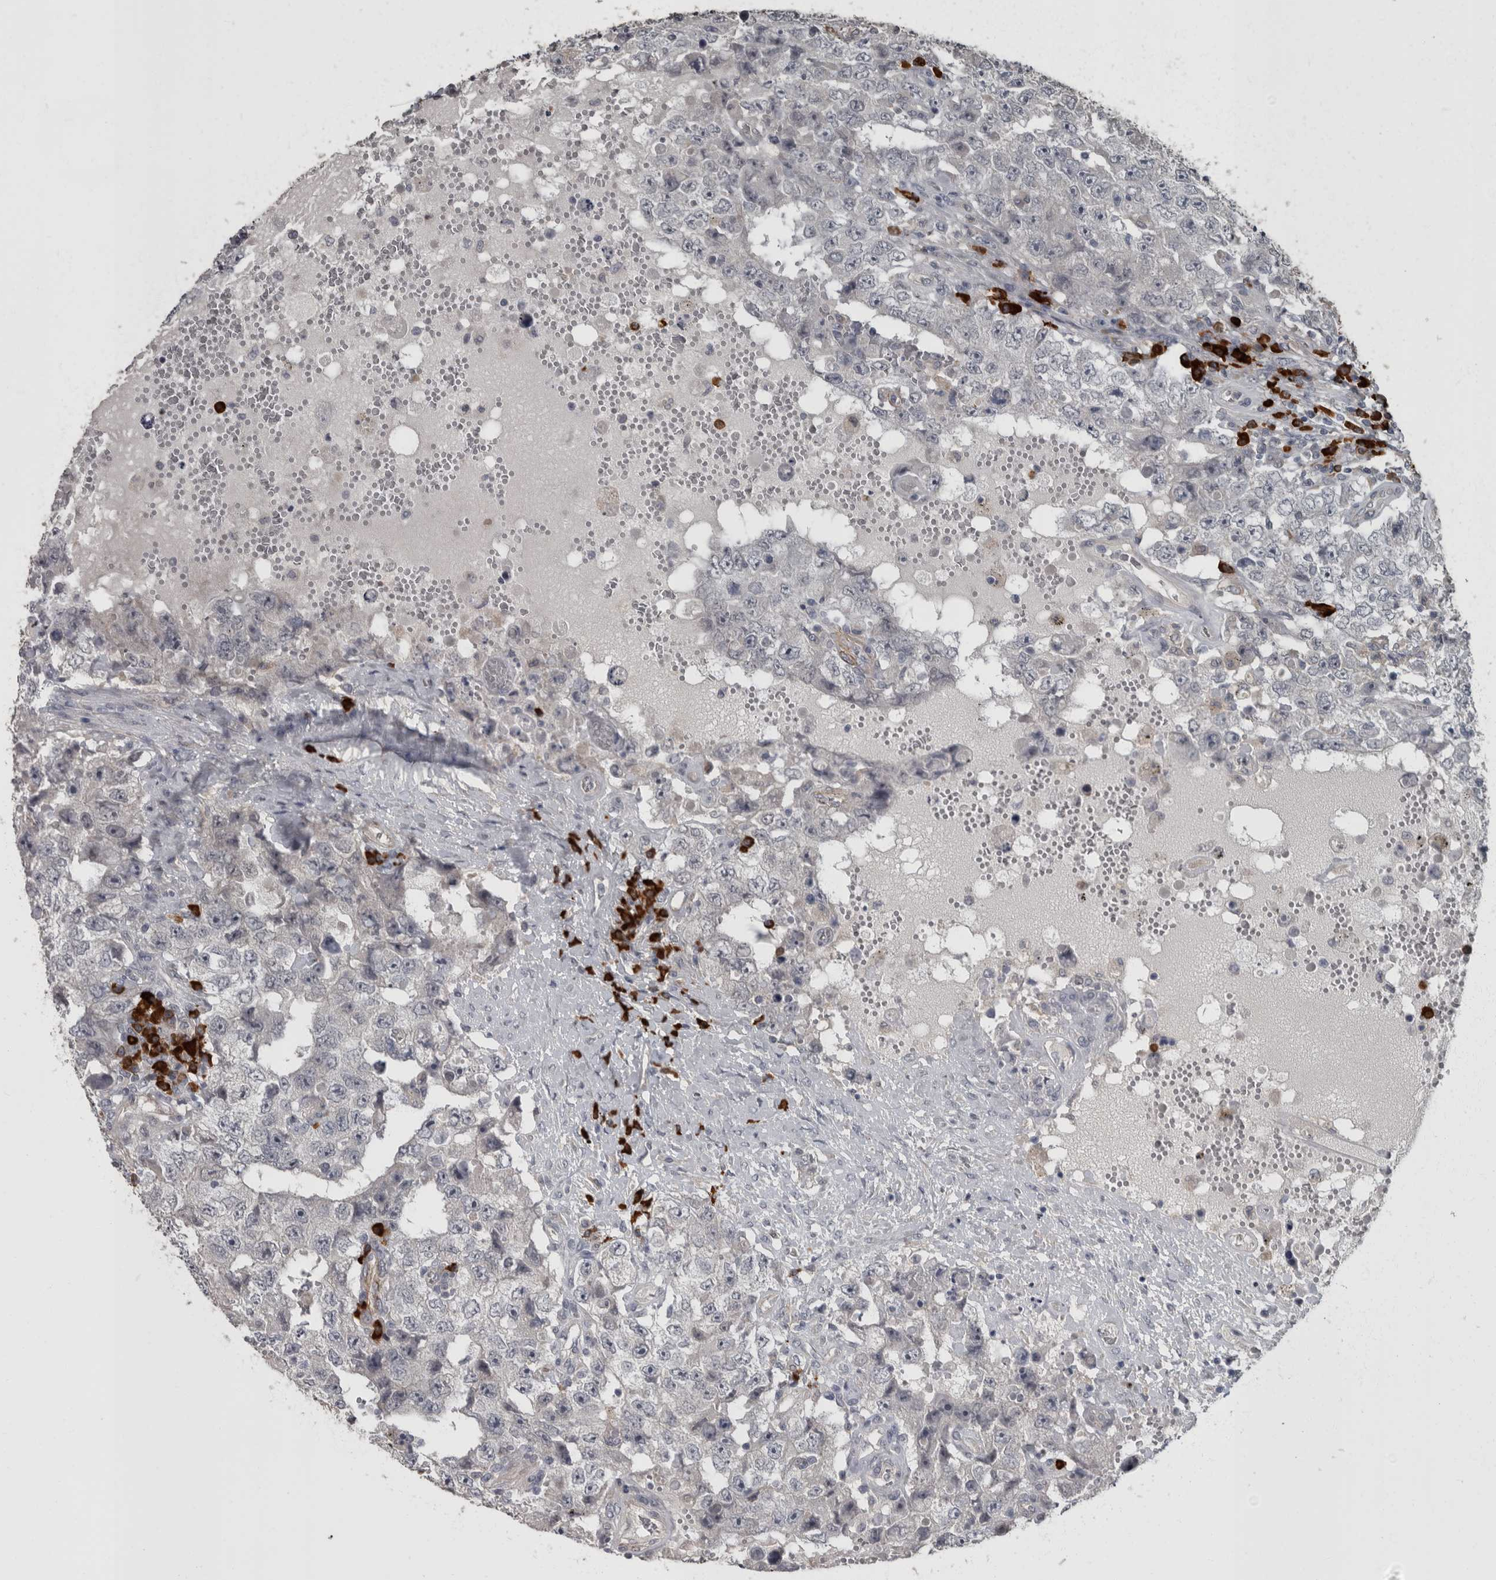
{"staining": {"intensity": "negative", "quantity": "none", "location": "none"}, "tissue": "testis cancer", "cell_type": "Tumor cells", "image_type": "cancer", "snomed": [{"axis": "morphology", "description": "Carcinoma, Embryonal, NOS"}, {"axis": "topography", "description": "Testis"}], "caption": "IHC of embryonal carcinoma (testis) demonstrates no staining in tumor cells.", "gene": "MASTL", "patient": {"sex": "male", "age": 26}}